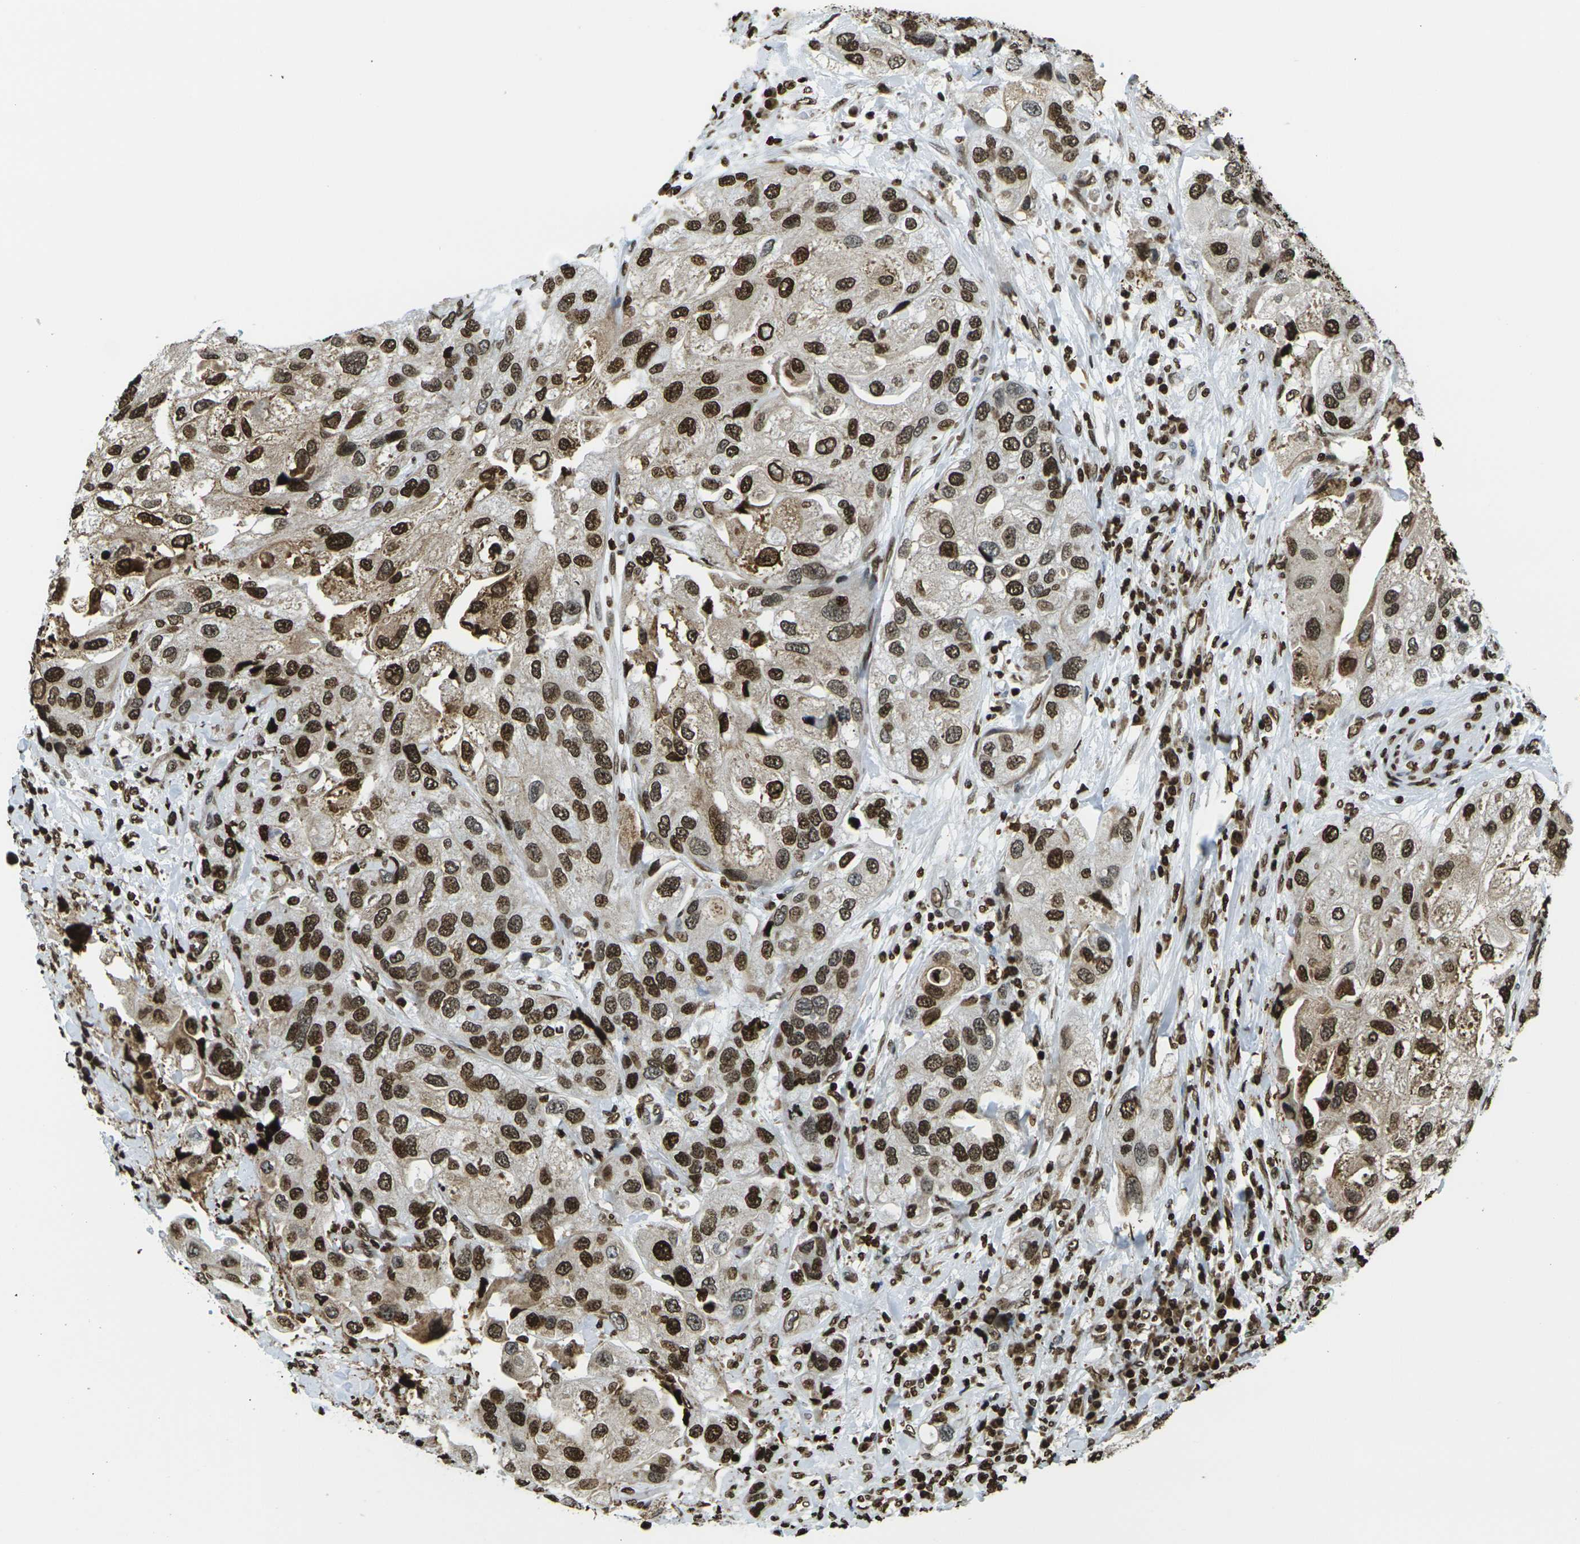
{"staining": {"intensity": "strong", "quantity": ">75%", "location": "nuclear"}, "tissue": "urothelial cancer", "cell_type": "Tumor cells", "image_type": "cancer", "snomed": [{"axis": "morphology", "description": "Urothelial carcinoma, High grade"}, {"axis": "topography", "description": "Urinary bladder"}], "caption": "Immunohistochemical staining of human urothelial cancer shows high levels of strong nuclear protein expression in about >75% of tumor cells.", "gene": "H1-2", "patient": {"sex": "female", "age": 64}}